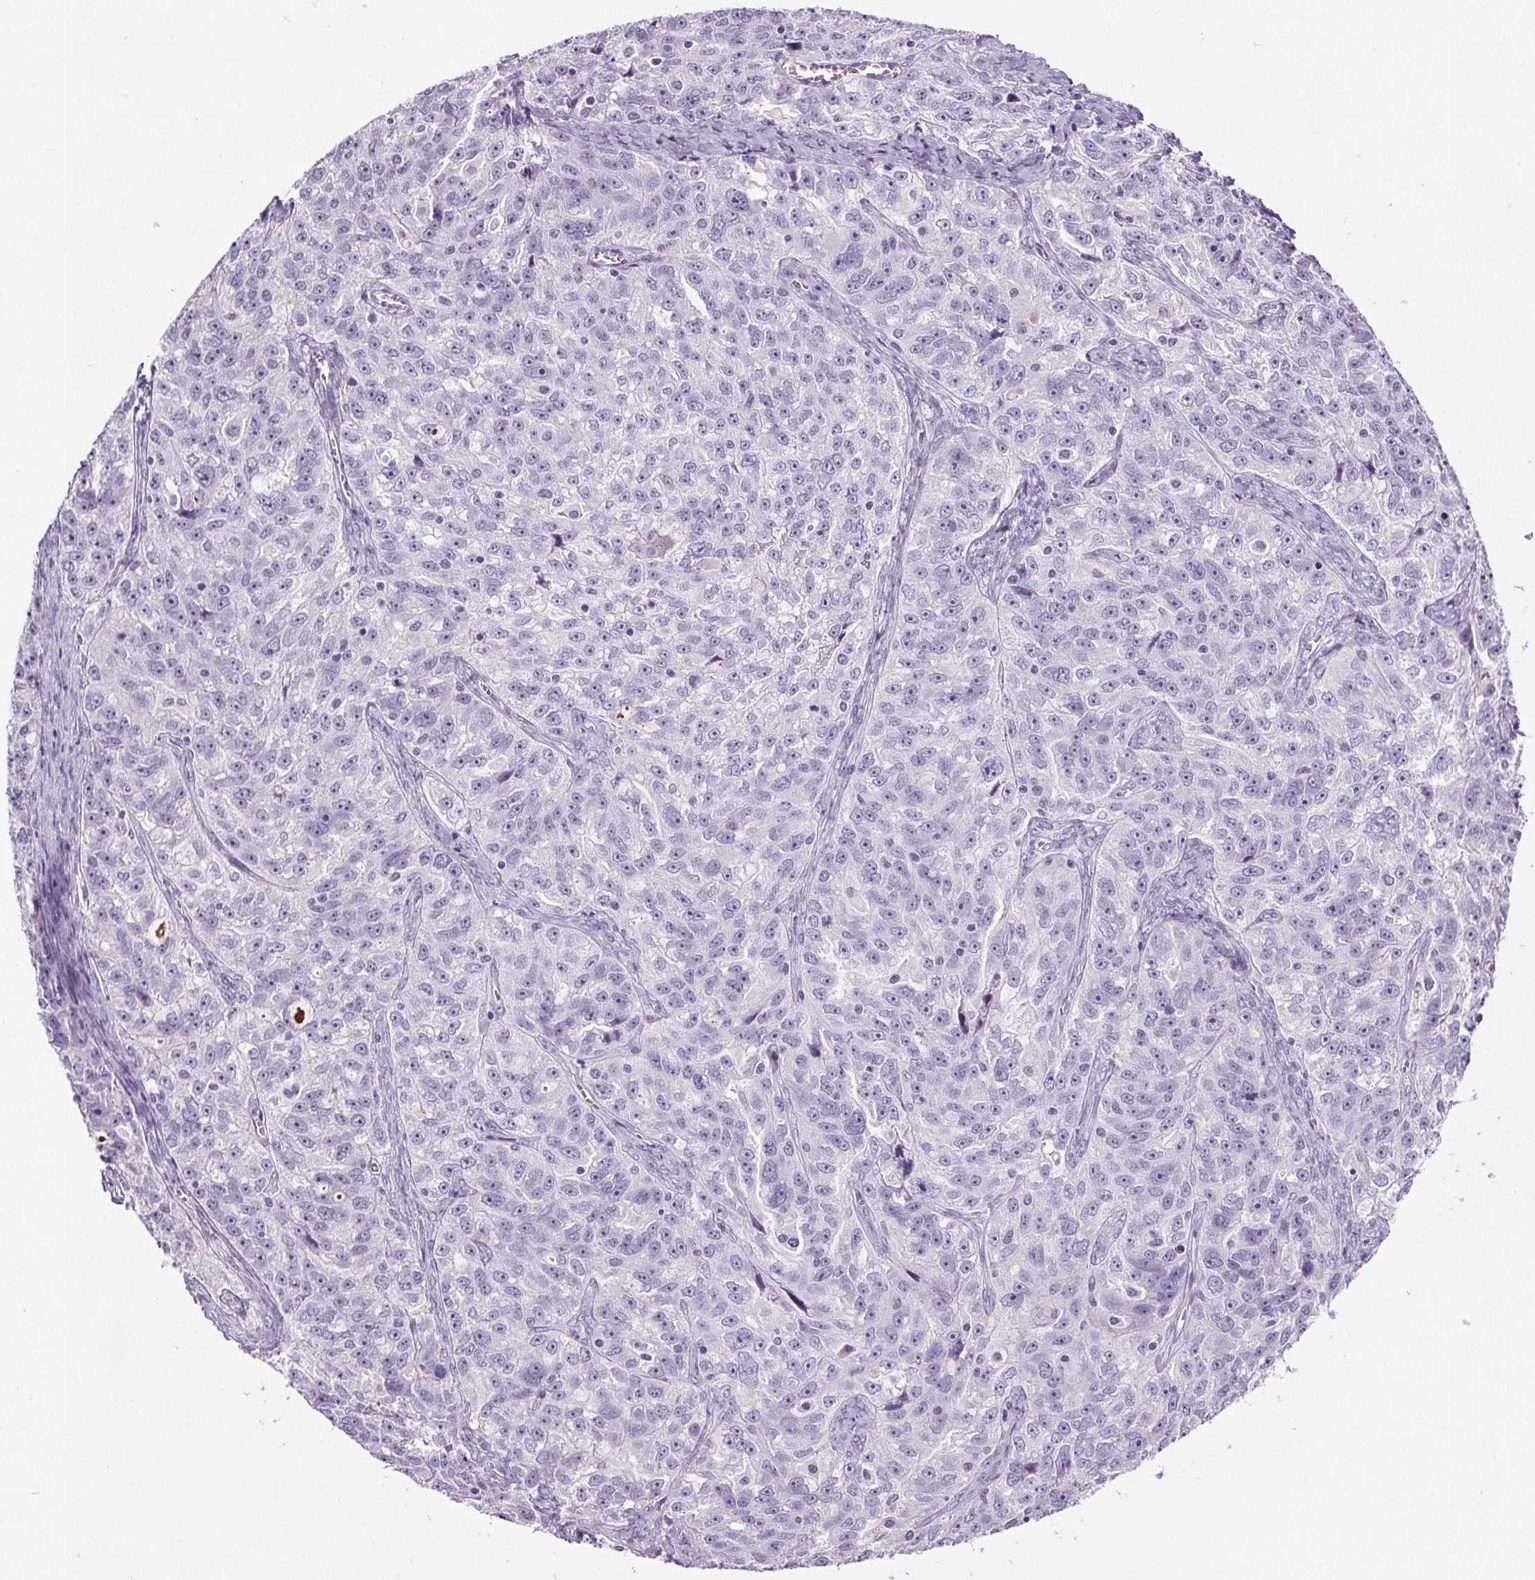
{"staining": {"intensity": "negative", "quantity": "none", "location": "none"}, "tissue": "ovarian cancer", "cell_type": "Tumor cells", "image_type": "cancer", "snomed": [{"axis": "morphology", "description": "Cystadenocarcinoma, serous, NOS"}, {"axis": "topography", "description": "Ovary"}], "caption": "Tumor cells are negative for protein expression in human serous cystadenocarcinoma (ovarian).", "gene": "CD5L", "patient": {"sex": "female", "age": 51}}